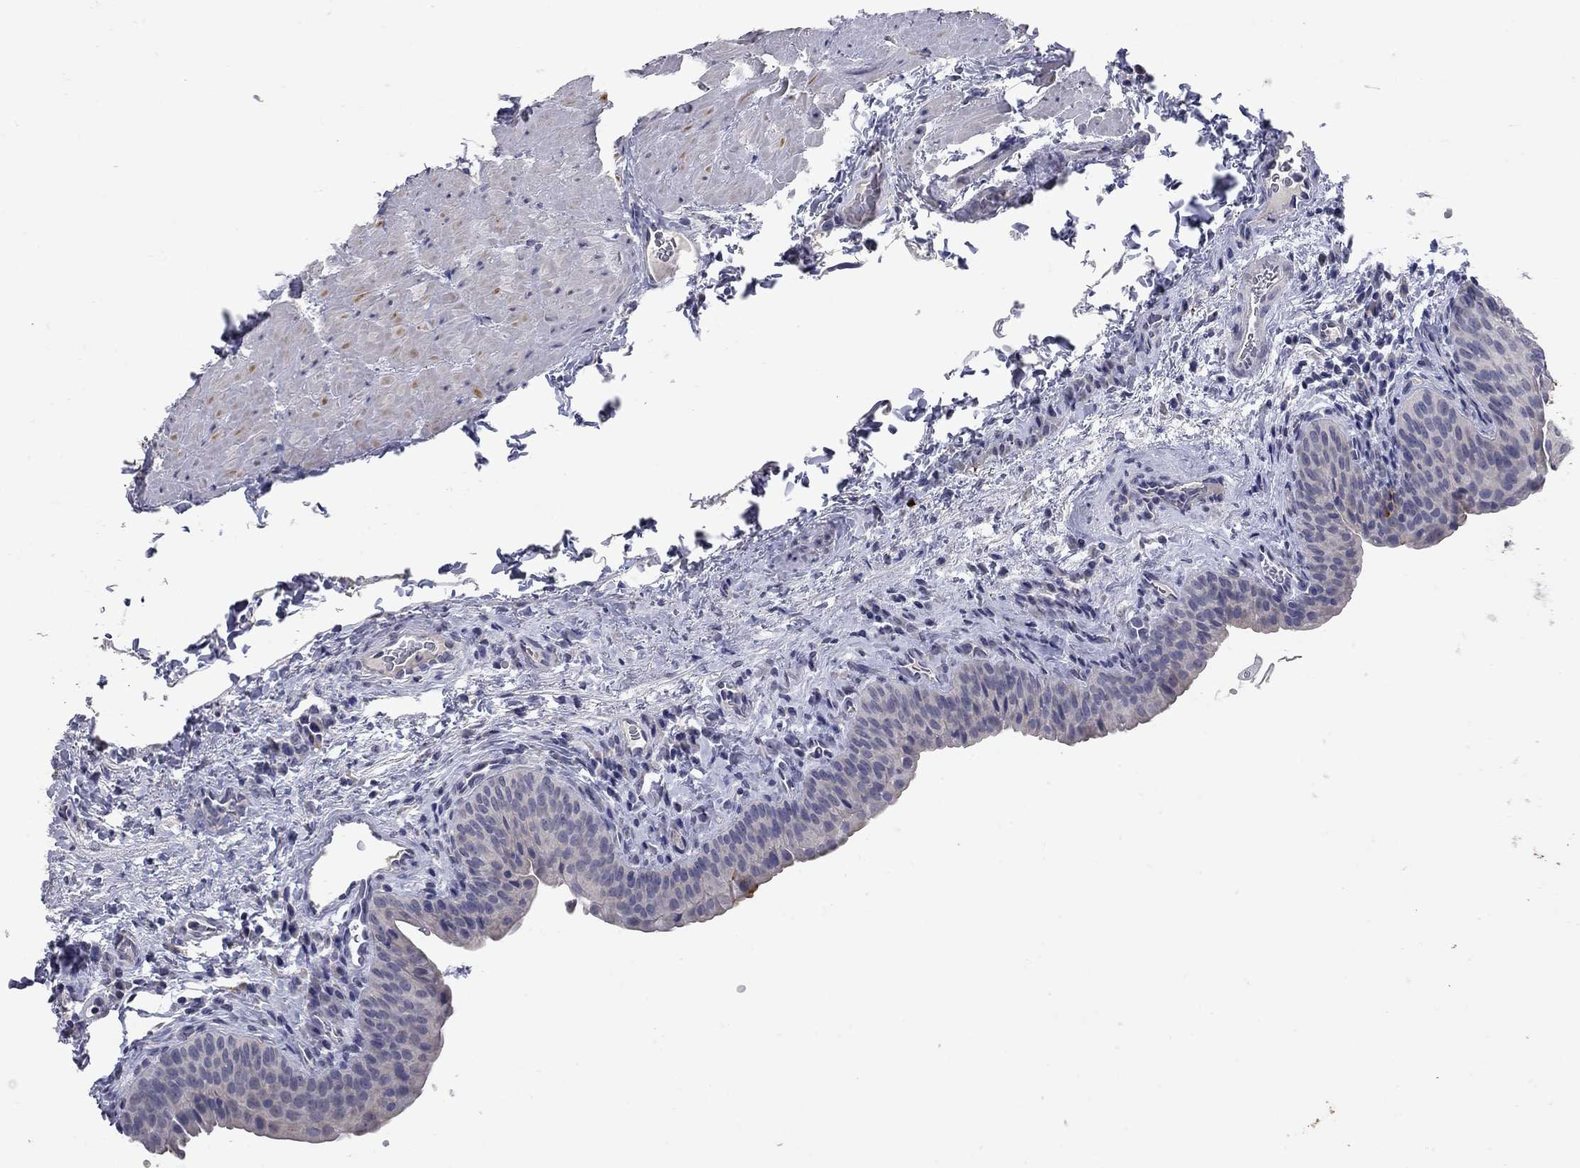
{"staining": {"intensity": "negative", "quantity": "none", "location": "none"}, "tissue": "urinary bladder", "cell_type": "Urothelial cells", "image_type": "normal", "snomed": [{"axis": "morphology", "description": "Normal tissue, NOS"}, {"axis": "topography", "description": "Urinary bladder"}], "caption": "High magnification brightfield microscopy of benign urinary bladder stained with DAB (3,3'-diaminobenzidine) (brown) and counterstained with hematoxylin (blue): urothelial cells show no significant staining. Brightfield microscopy of immunohistochemistry (IHC) stained with DAB (3,3'-diaminobenzidine) (brown) and hematoxylin (blue), captured at high magnification.", "gene": "NOS2", "patient": {"sex": "male", "age": 66}}